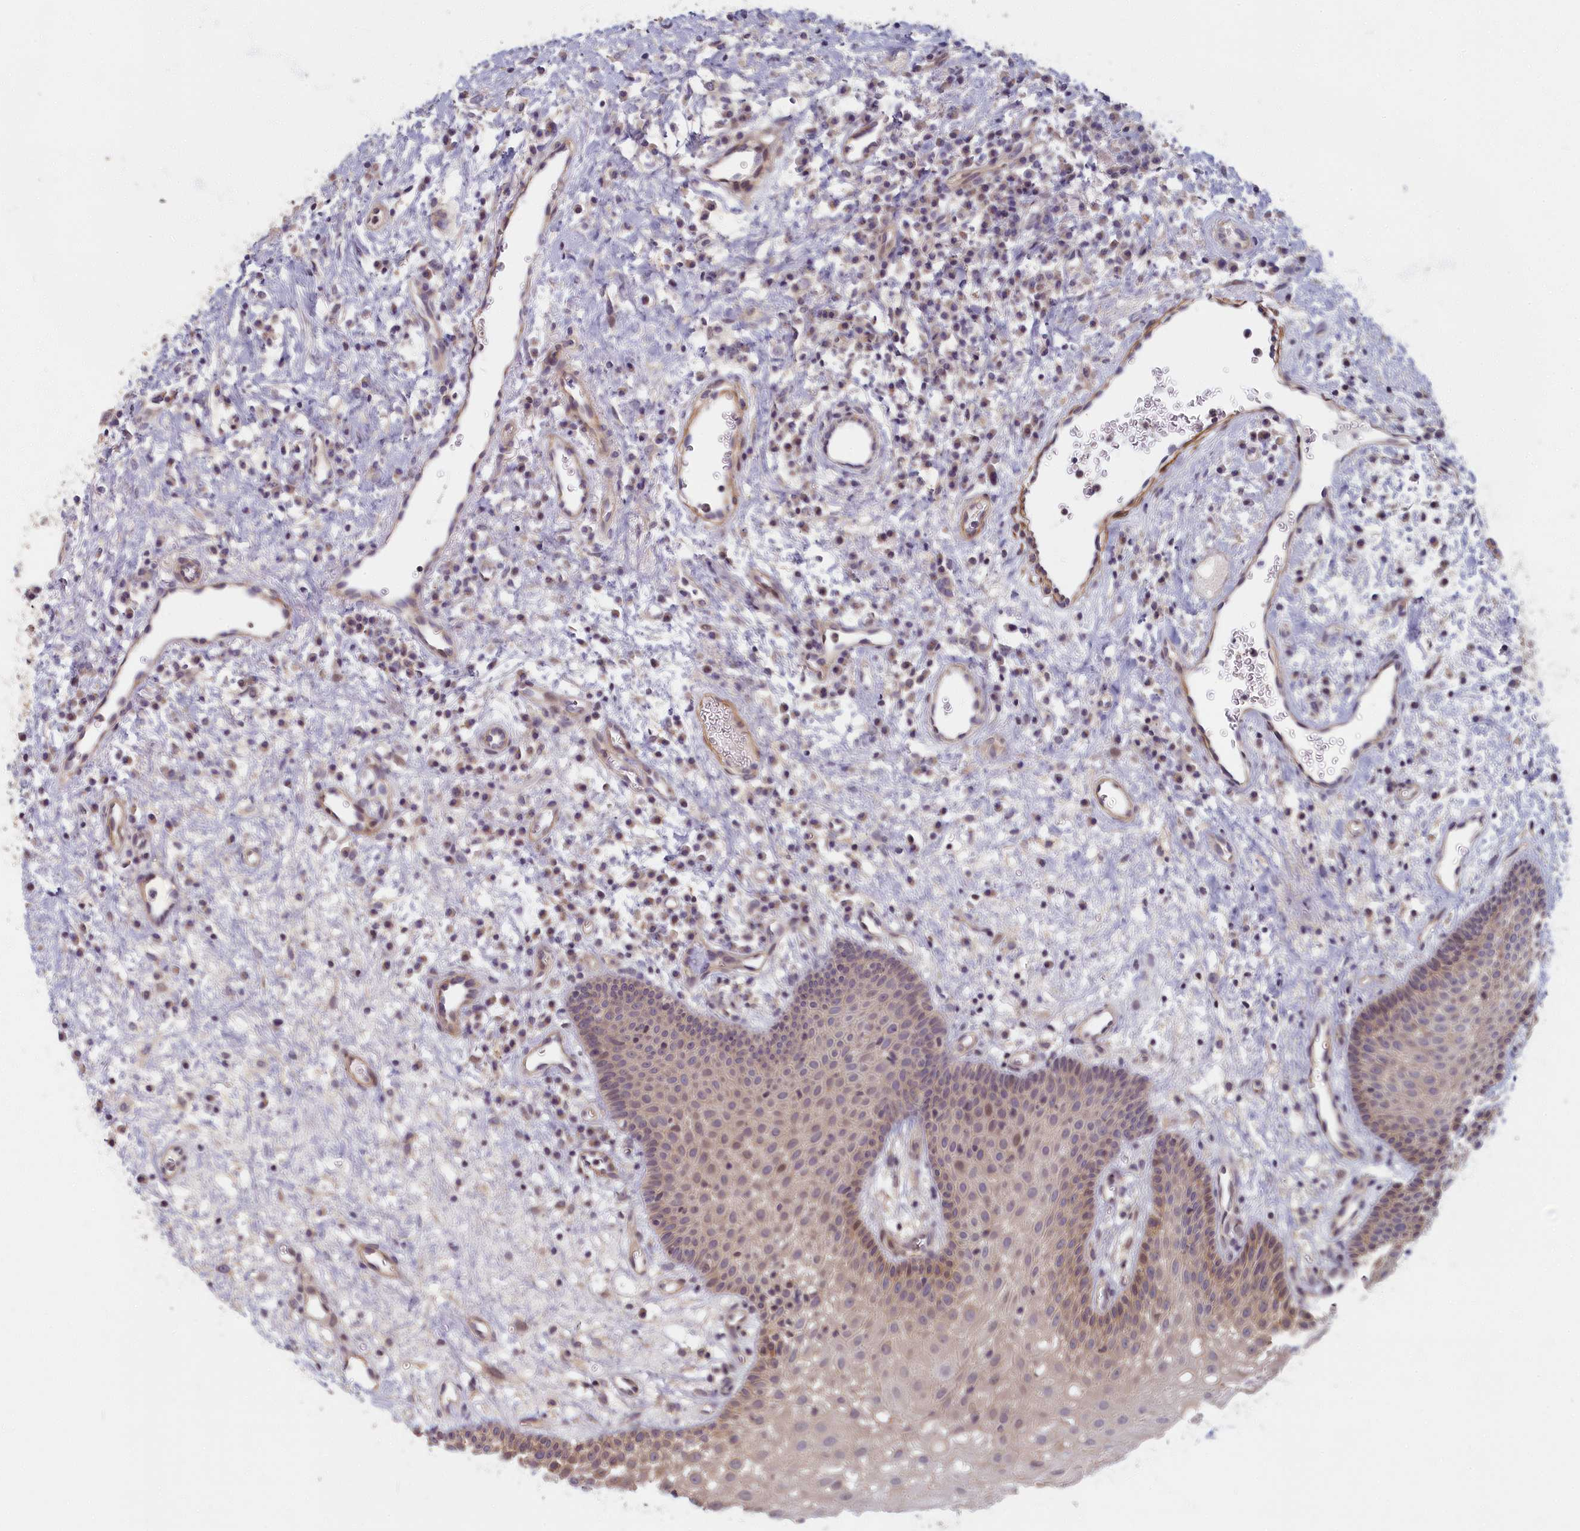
{"staining": {"intensity": "moderate", "quantity": "25%-75%", "location": "cytoplasmic/membranous"}, "tissue": "oral mucosa", "cell_type": "Squamous epithelial cells", "image_type": "normal", "snomed": [{"axis": "morphology", "description": "Normal tissue, NOS"}, {"axis": "topography", "description": "Oral tissue"}], "caption": "Immunohistochemical staining of normal oral mucosa exhibits medium levels of moderate cytoplasmic/membranous staining in approximately 25%-75% of squamous epithelial cells.", "gene": "TRPM4", "patient": {"sex": "male", "age": 74}}